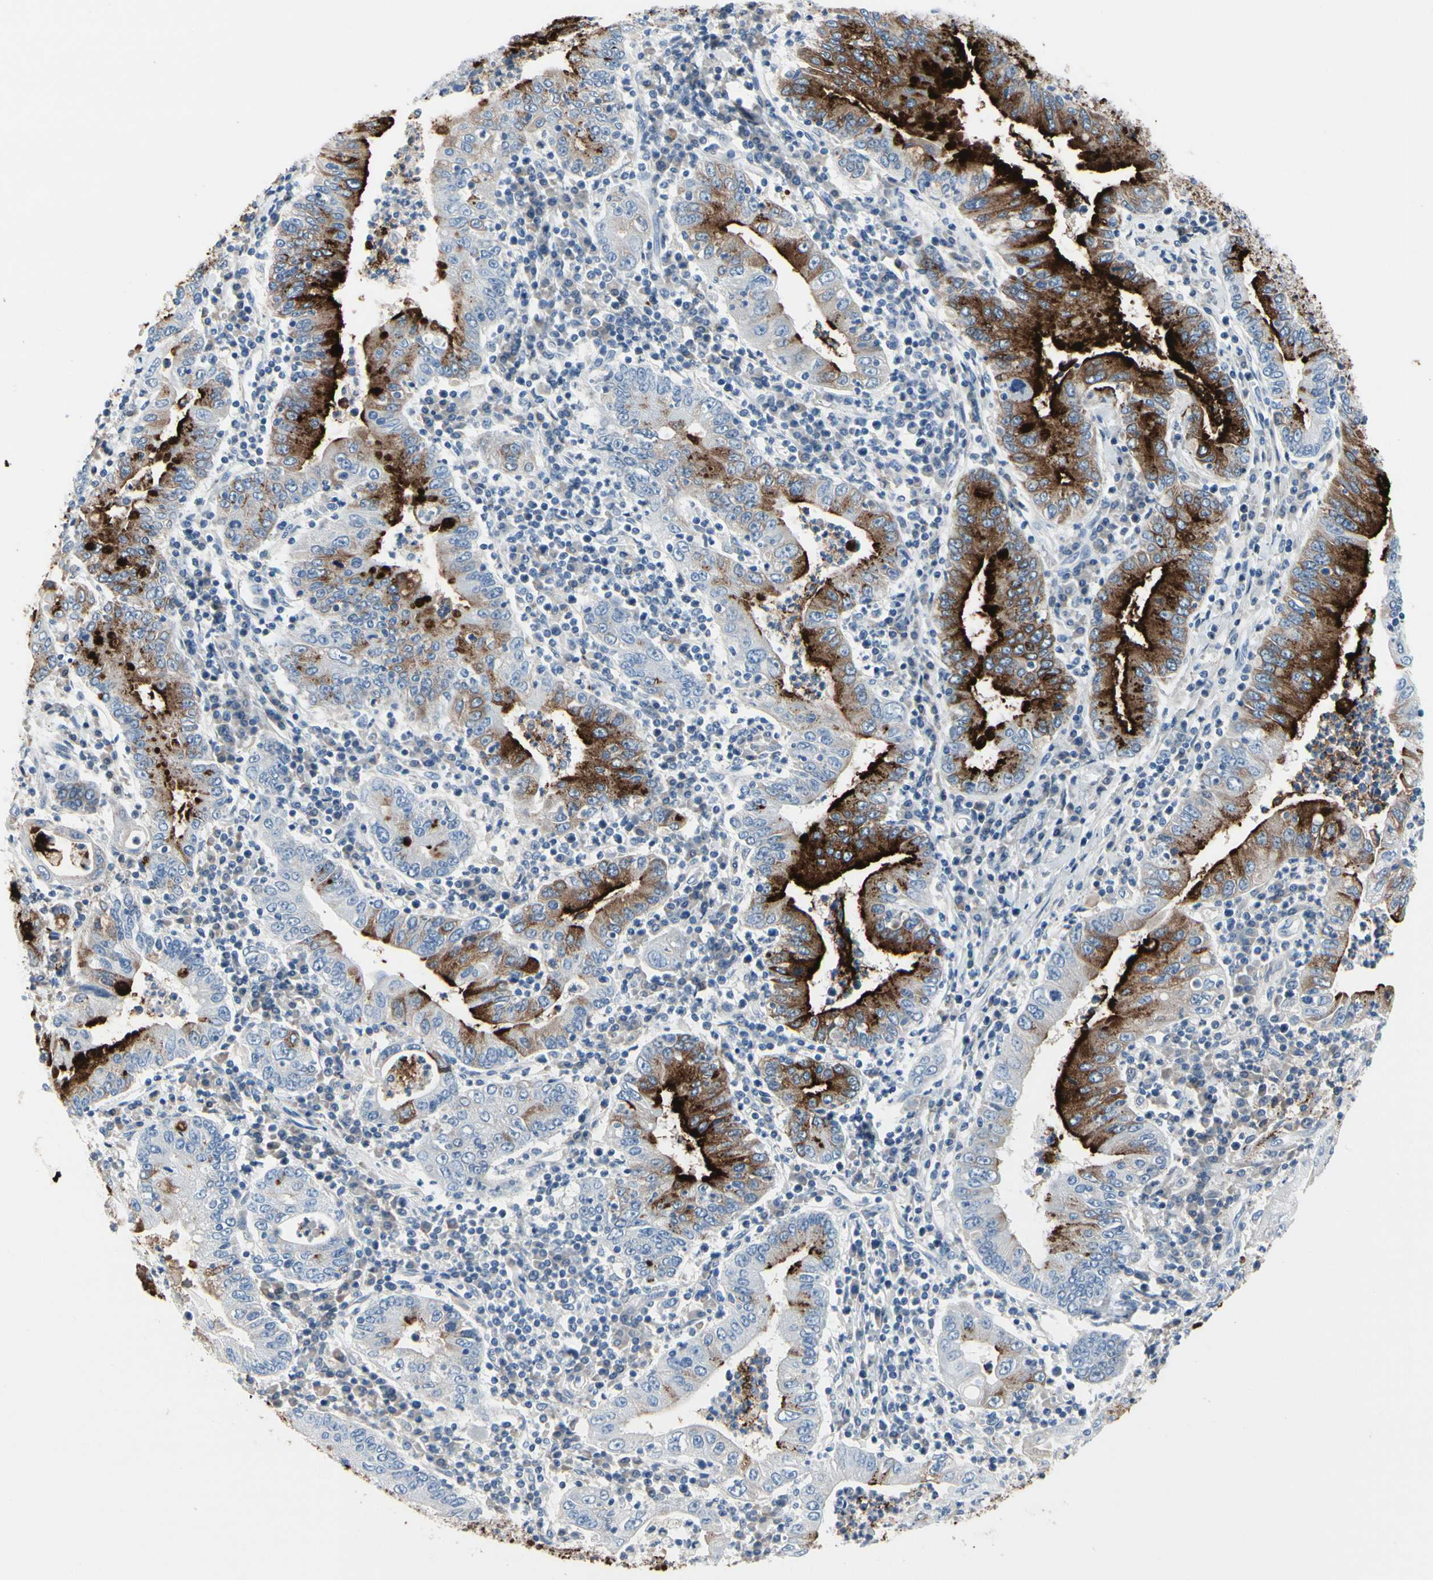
{"staining": {"intensity": "strong", "quantity": "25%-75%", "location": "cytoplasmic/membranous"}, "tissue": "stomach cancer", "cell_type": "Tumor cells", "image_type": "cancer", "snomed": [{"axis": "morphology", "description": "Normal tissue, NOS"}, {"axis": "morphology", "description": "Adenocarcinoma, NOS"}, {"axis": "topography", "description": "Esophagus"}, {"axis": "topography", "description": "Stomach, upper"}, {"axis": "topography", "description": "Peripheral nerve tissue"}], "caption": "Immunohistochemical staining of adenocarcinoma (stomach) demonstrates high levels of strong cytoplasmic/membranous staining in about 25%-75% of tumor cells.", "gene": "MUC5B", "patient": {"sex": "male", "age": 62}}